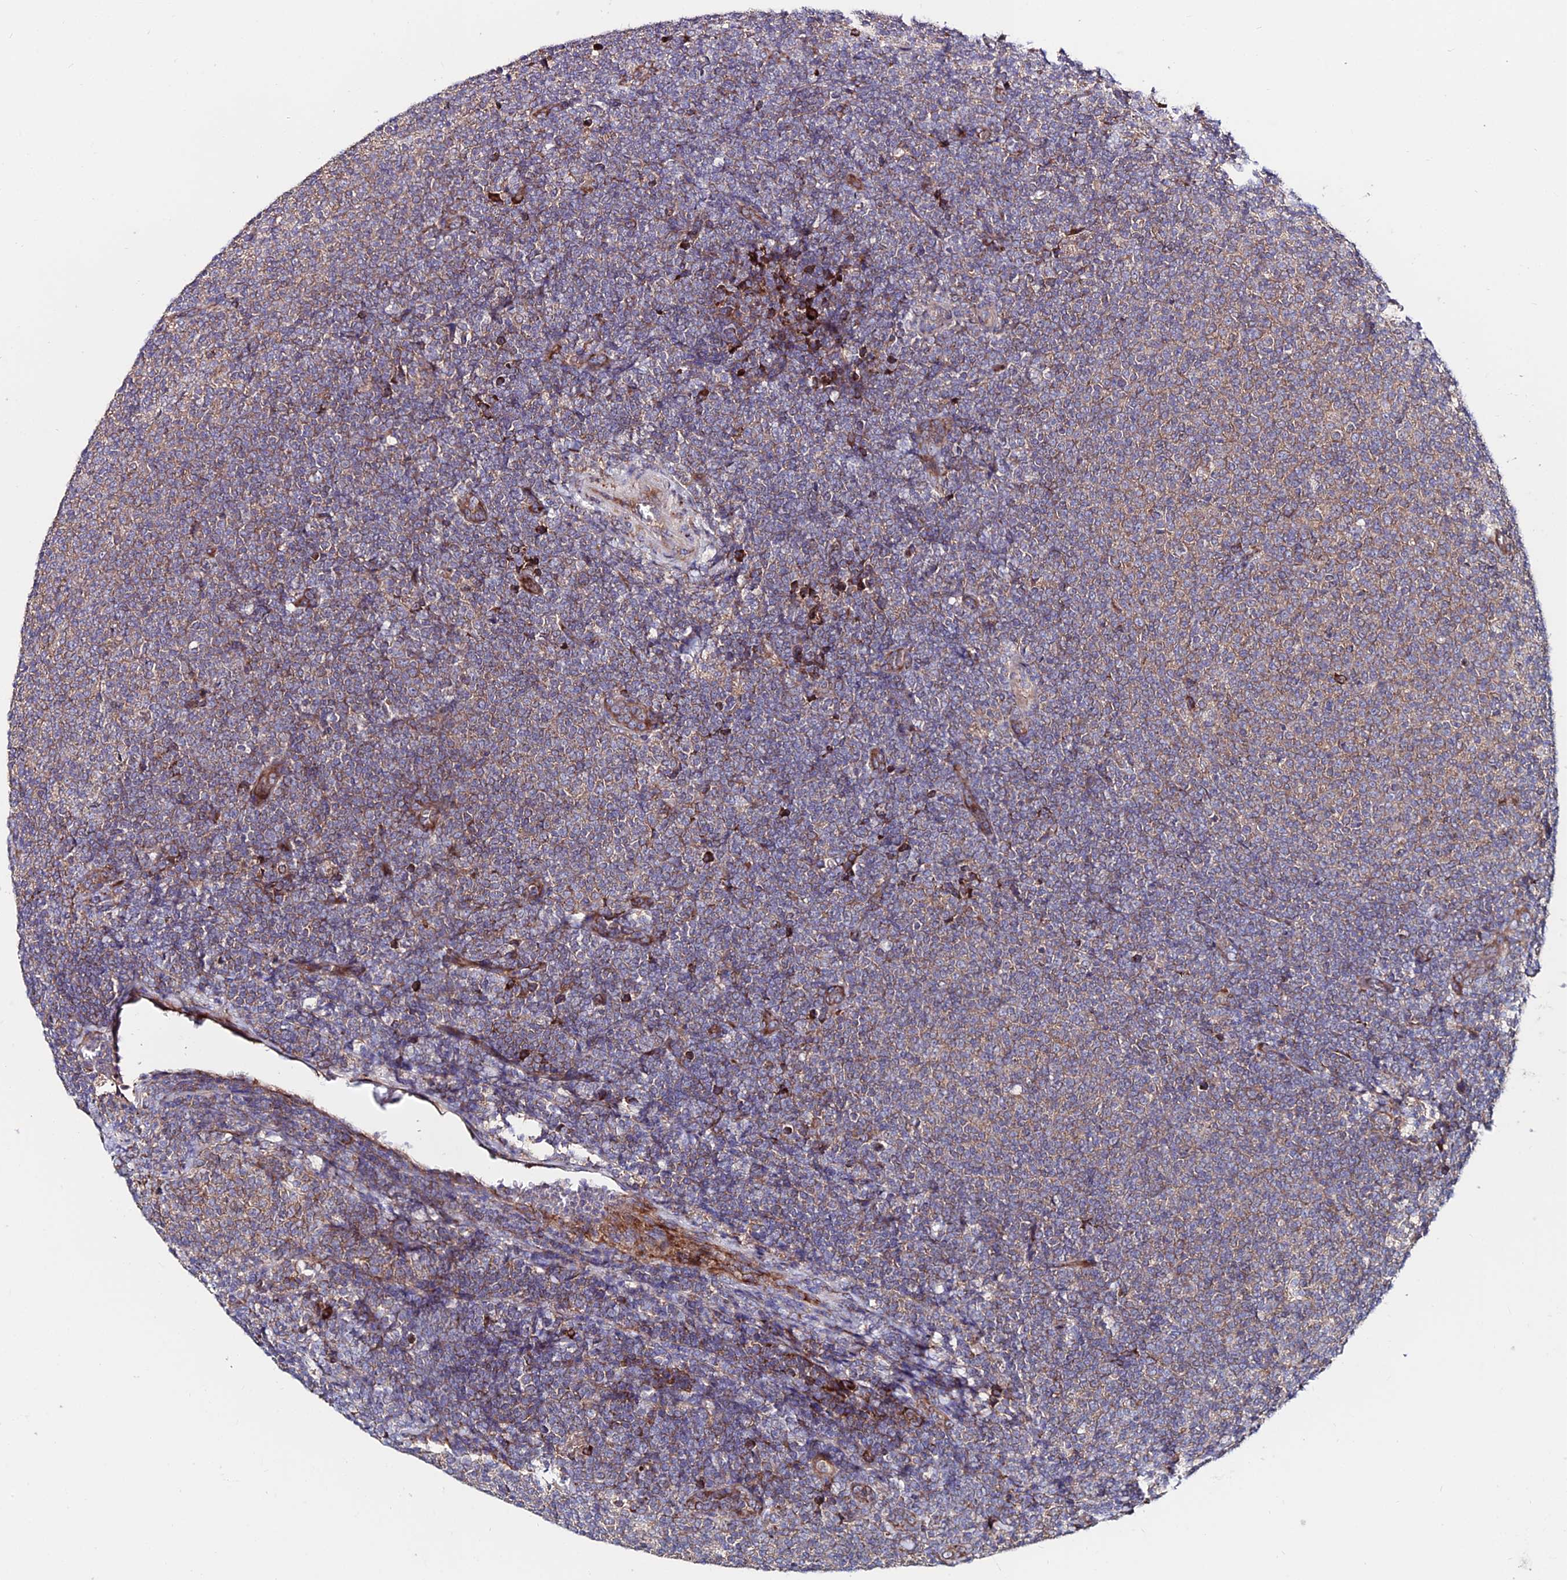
{"staining": {"intensity": "weak", "quantity": ">75%", "location": "cytoplasmic/membranous"}, "tissue": "lymphoma", "cell_type": "Tumor cells", "image_type": "cancer", "snomed": [{"axis": "morphology", "description": "Malignant lymphoma, non-Hodgkin's type, Low grade"}, {"axis": "topography", "description": "Lymph node"}], "caption": "This is an image of immunohistochemistry staining of low-grade malignant lymphoma, non-Hodgkin's type, which shows weak positivity in the cytoplasmic/membranous of tumor cells.", "gene": "EIF3K", "patient": {"sex": "male", "age": 66}}